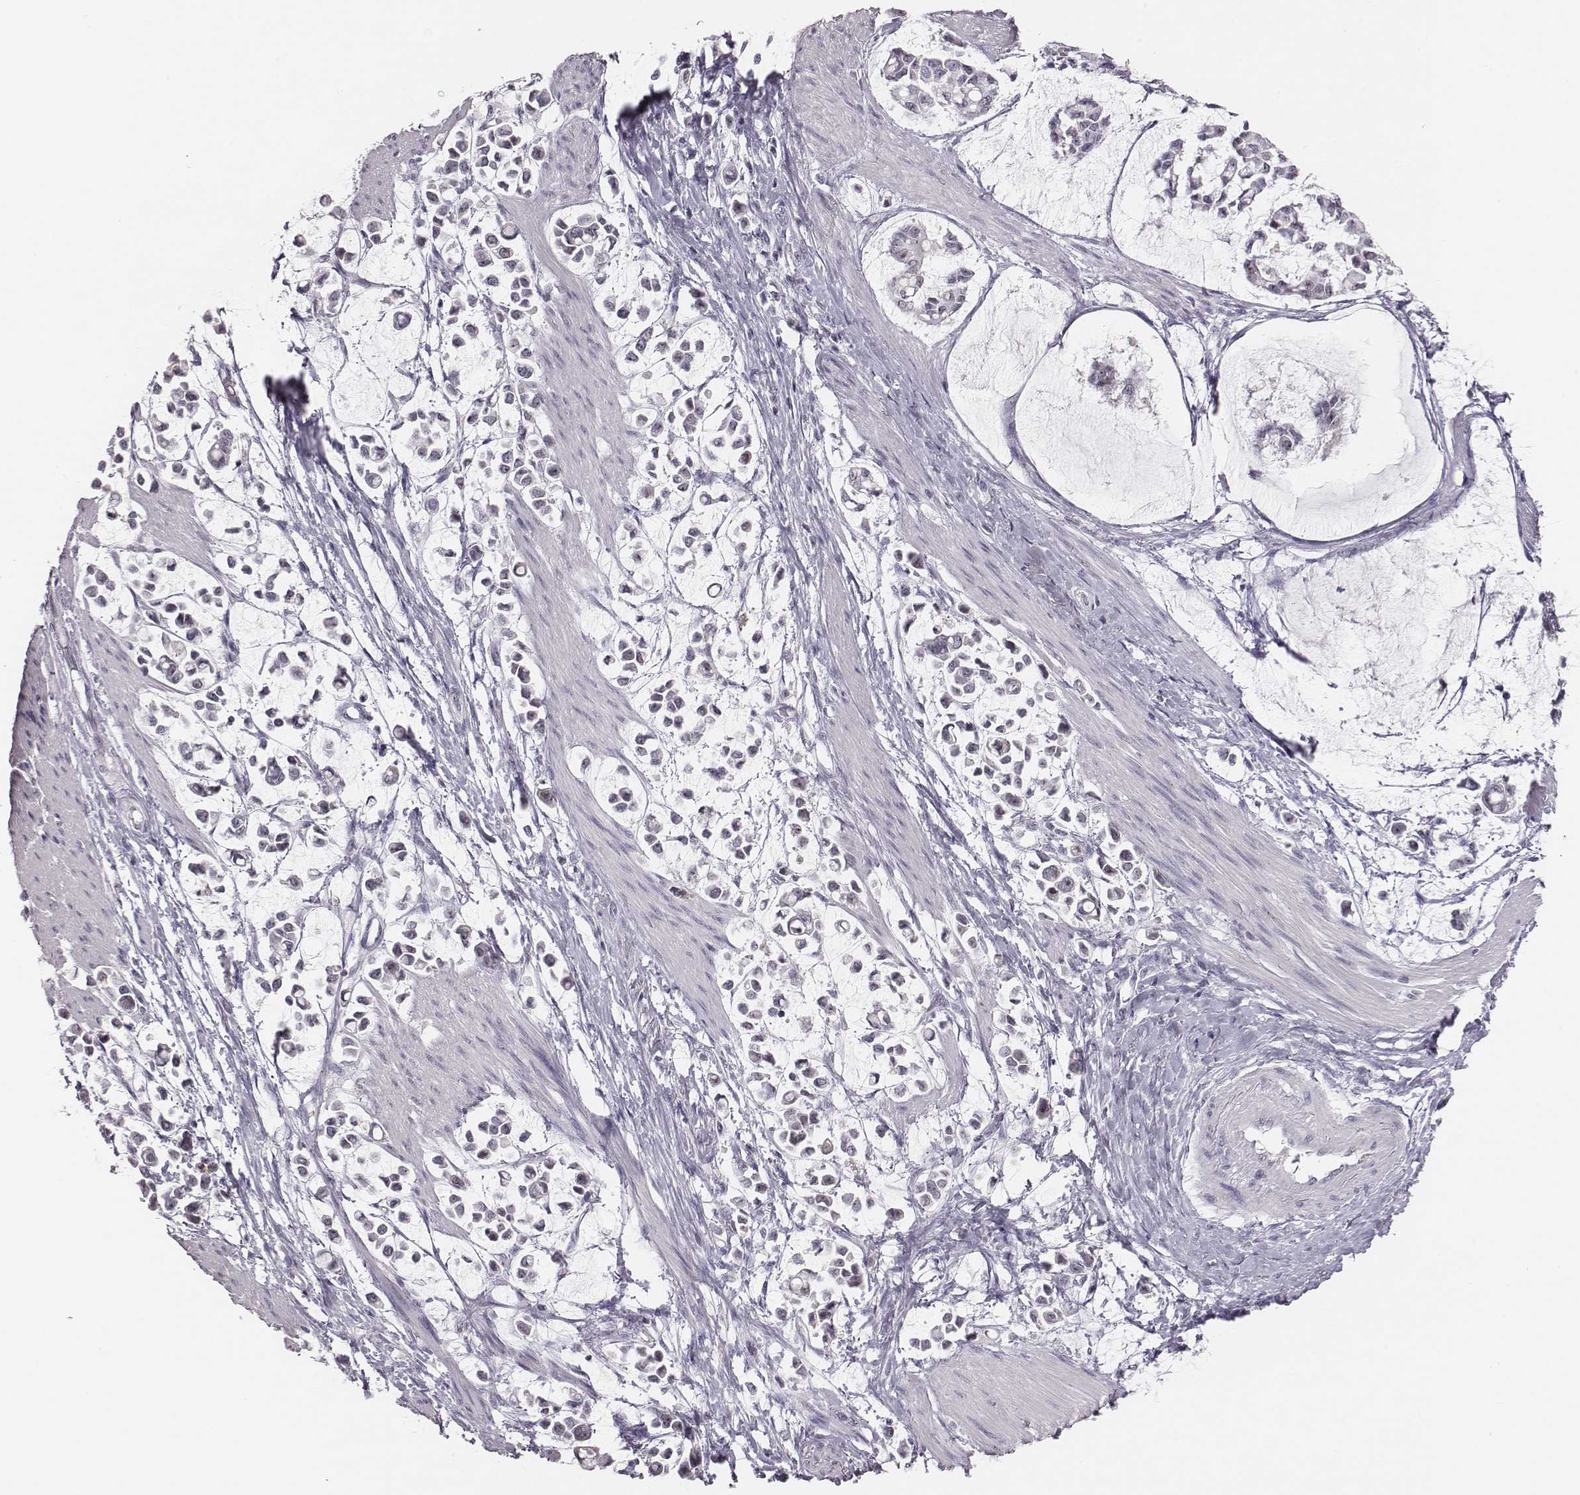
{"staining": {"intensity": "negative", "quantity": "none", "location": "none"}, "tissue": "stomach cancer", "cell_type": "Tumor cells", "image_type": "cancer", "snomed": [{"axis": "morphology", "description": "Adenocarcinoma, NOS"}, {"axis": "topography", "description": "Stomach"}], "caption": "IHC photomicrograph of stomach cancer stained for a protein (brown), which demonstrates no staining in tumor cells.", "gene": "NIFK", "patient": {"sex": "male", "age": 82}}